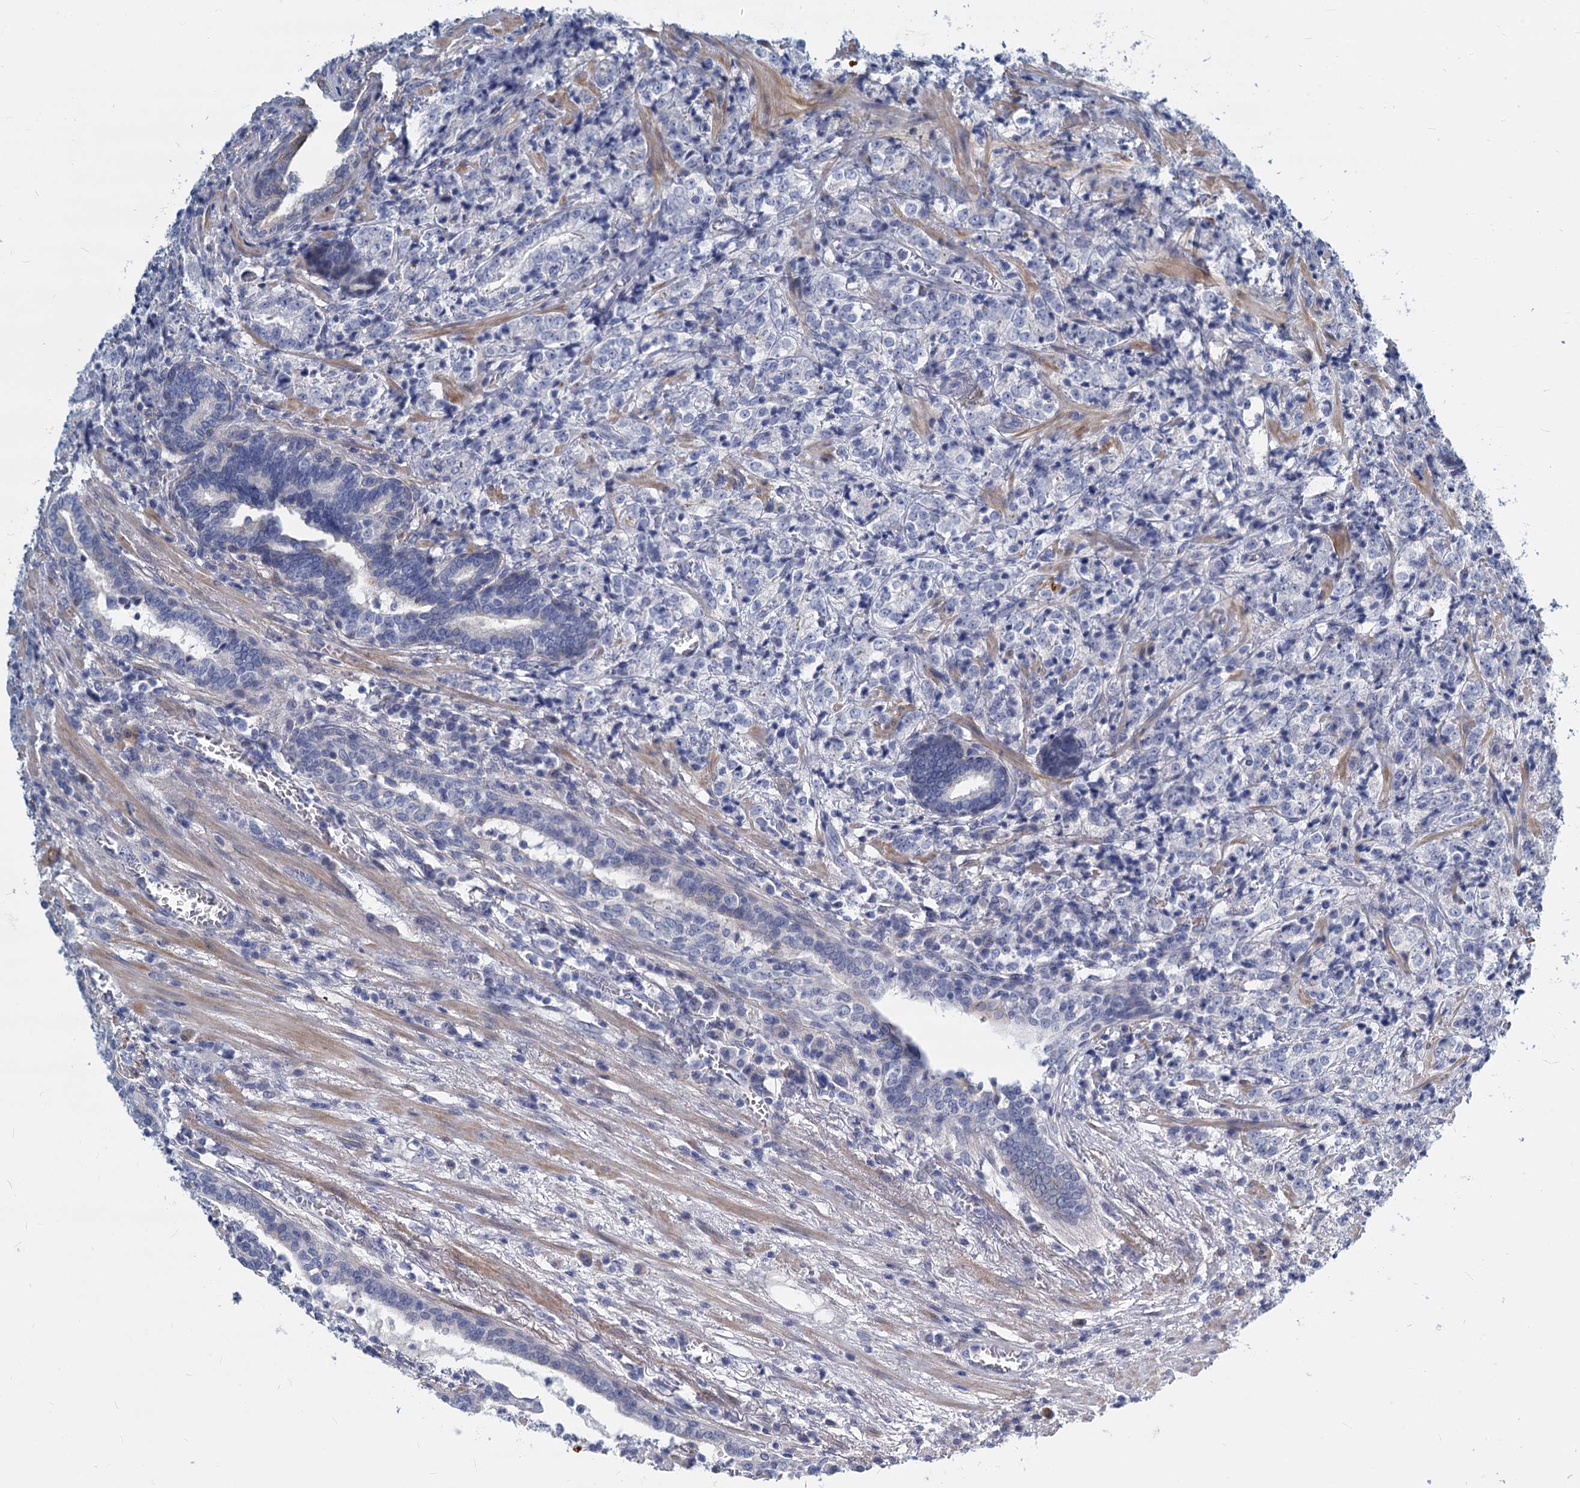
{"staining": {"intensity": "negative", "quantity": "none", "location": "none"}, "tissue": "prostate cancer", "cell_type": "Tumor cells", "image_type": "cancer", "snomed": [{"axis": "morphology", "description": "Adenocarcinoma, High grade"}, {"axis": "topography", "description": "Prostate"}], "caption": "A photomicrograph of prostate high-grade adenocarcinoma stained for a protein displays no brown staining in tumor cells.", "gene": "GSTM3", "patient": {"sex": "male", "age": 69}}